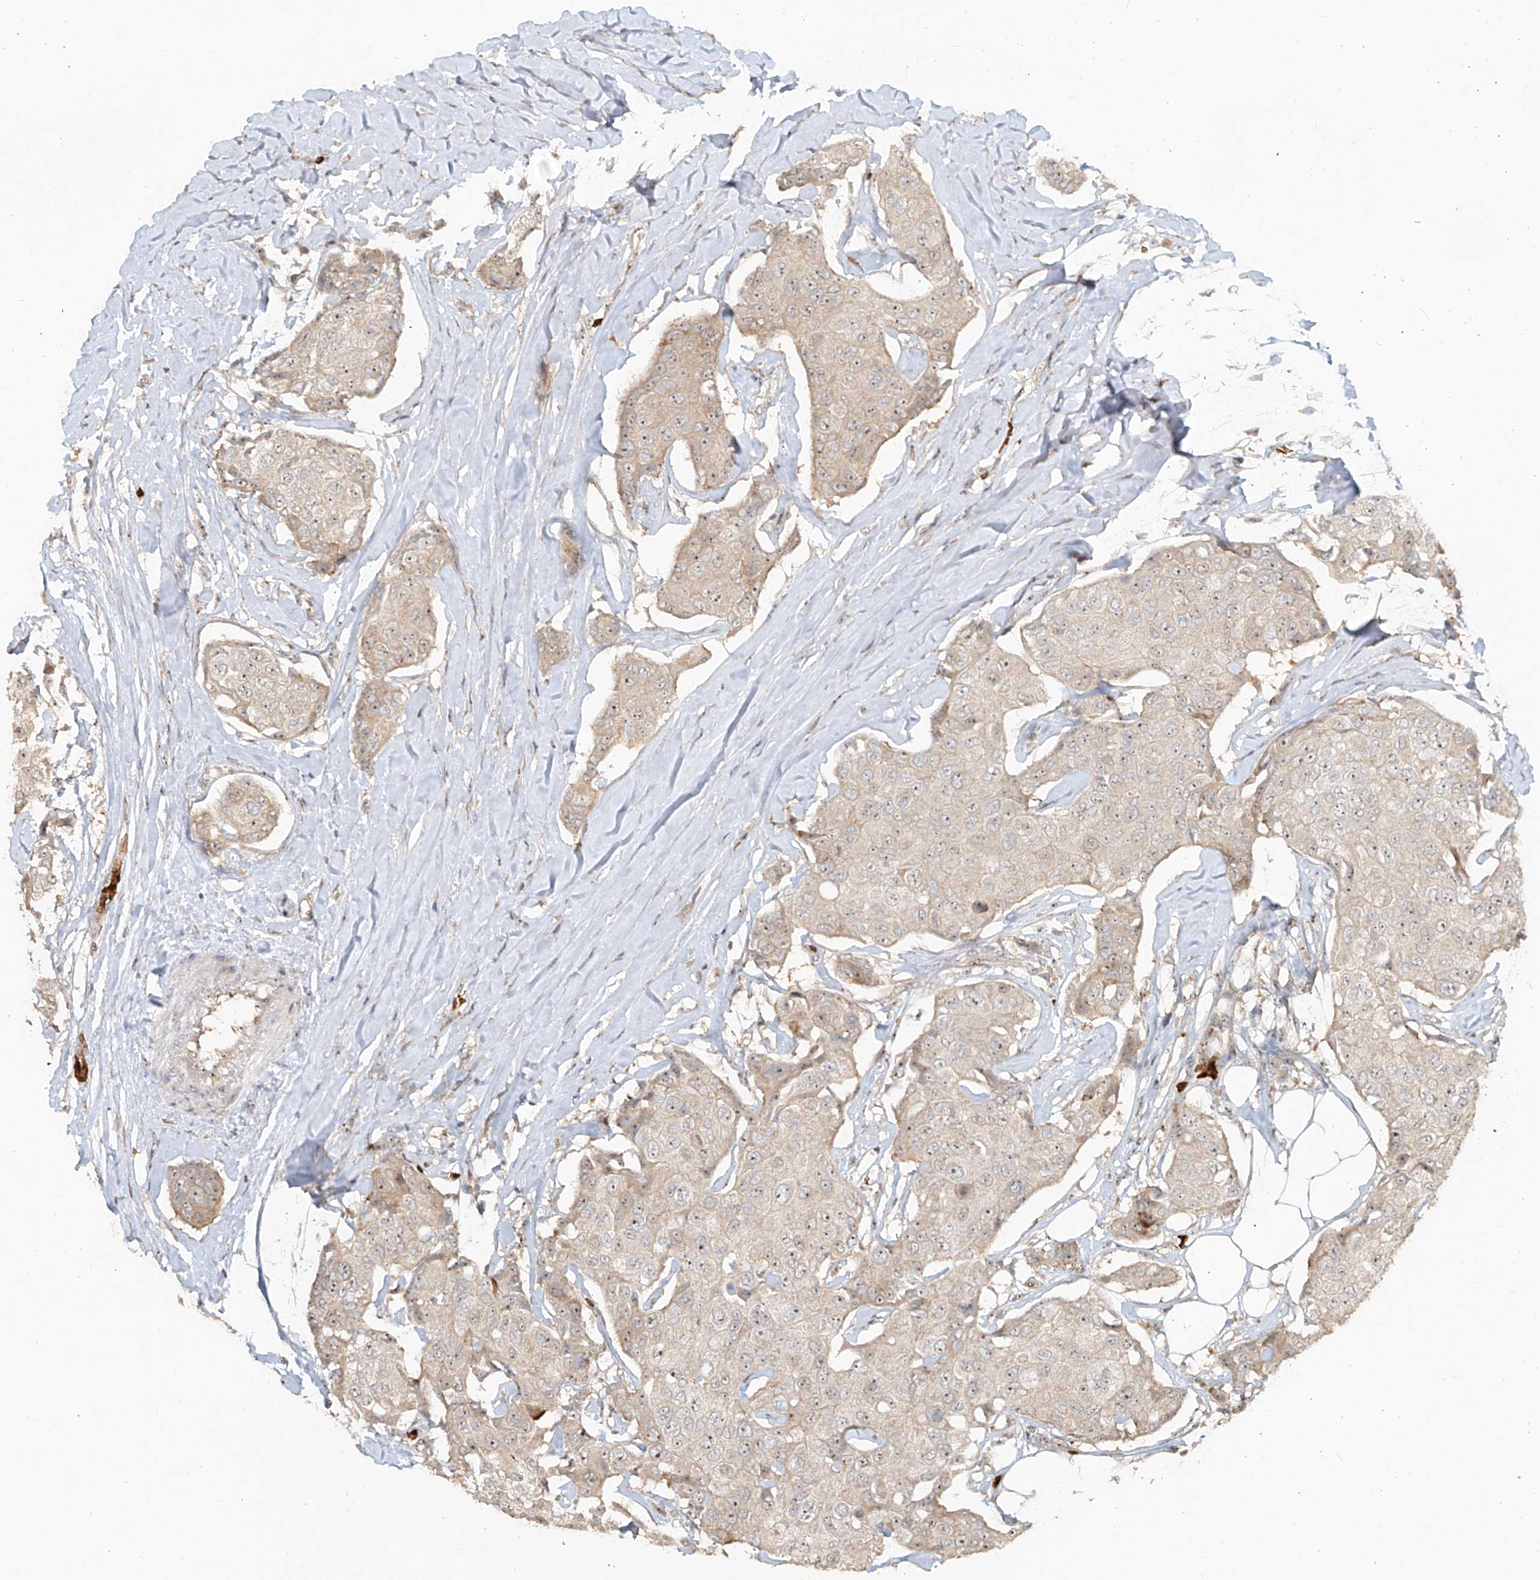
{"staining": {"intensity": "weak", "quantity": ">75%", "location": "cytoplasmic/membranous,nuclear"}, "tissue": "breast cancer", "cell_type": "Tumor cells", "image_type": "cancer", "snomed": [{"axis": "morphology", "description": "Duct carcinoma"}, {"axis": "topography", "description": "Breast"}], "caption": "Breast invasive ductal carcinoma stained with immunohistochemistry demonstrates weak cytoplasmic/membranous and nuclear positivity in about >75% of tumor cells.", "gene": "BYSL", "patient": {"sex": "female", "age": 80}}